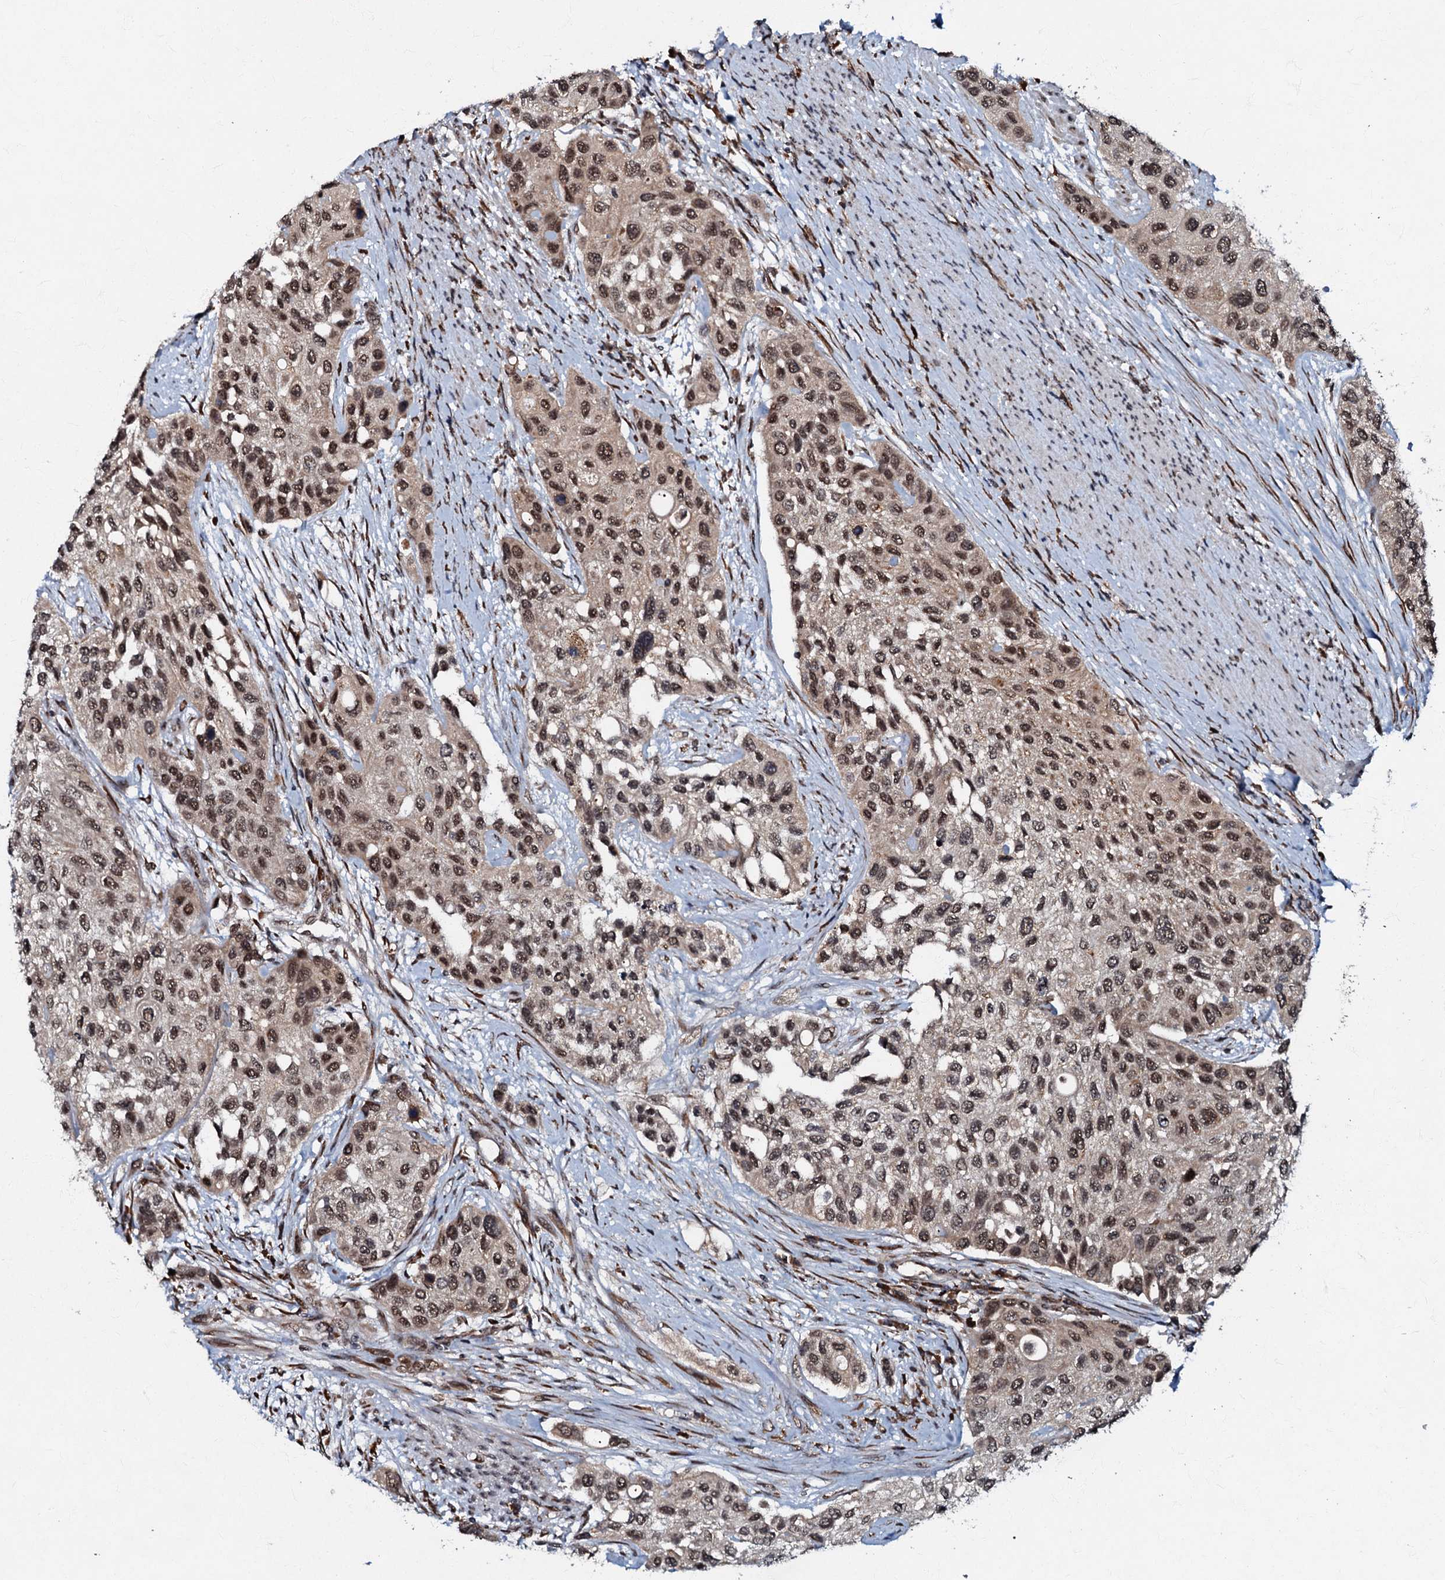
{"staining": {"intensity": "moderate", "quantity": ">75%", "location": "nuclear"}, "tissue": "urothelial cancer", "cell_type": "Tumor cells", "image_type": "cancer", "snomed": [{"axis": "morphology", "description": "Normal tissue, NOS"}, {"axis": "morphology", "description": "Urothelial carcinoma, High grade"}, {"axis": "topography", "description": "Vascular tissue"}, {"axis": "topography", "description": "Urinary bladder"}], "caption": "Moderate nuclear protein positivity is seen in about >75% of tumor cells in urothelial cancer.", "gene": "C18orf32", "patient": {"sex": "female", "age": 56}}